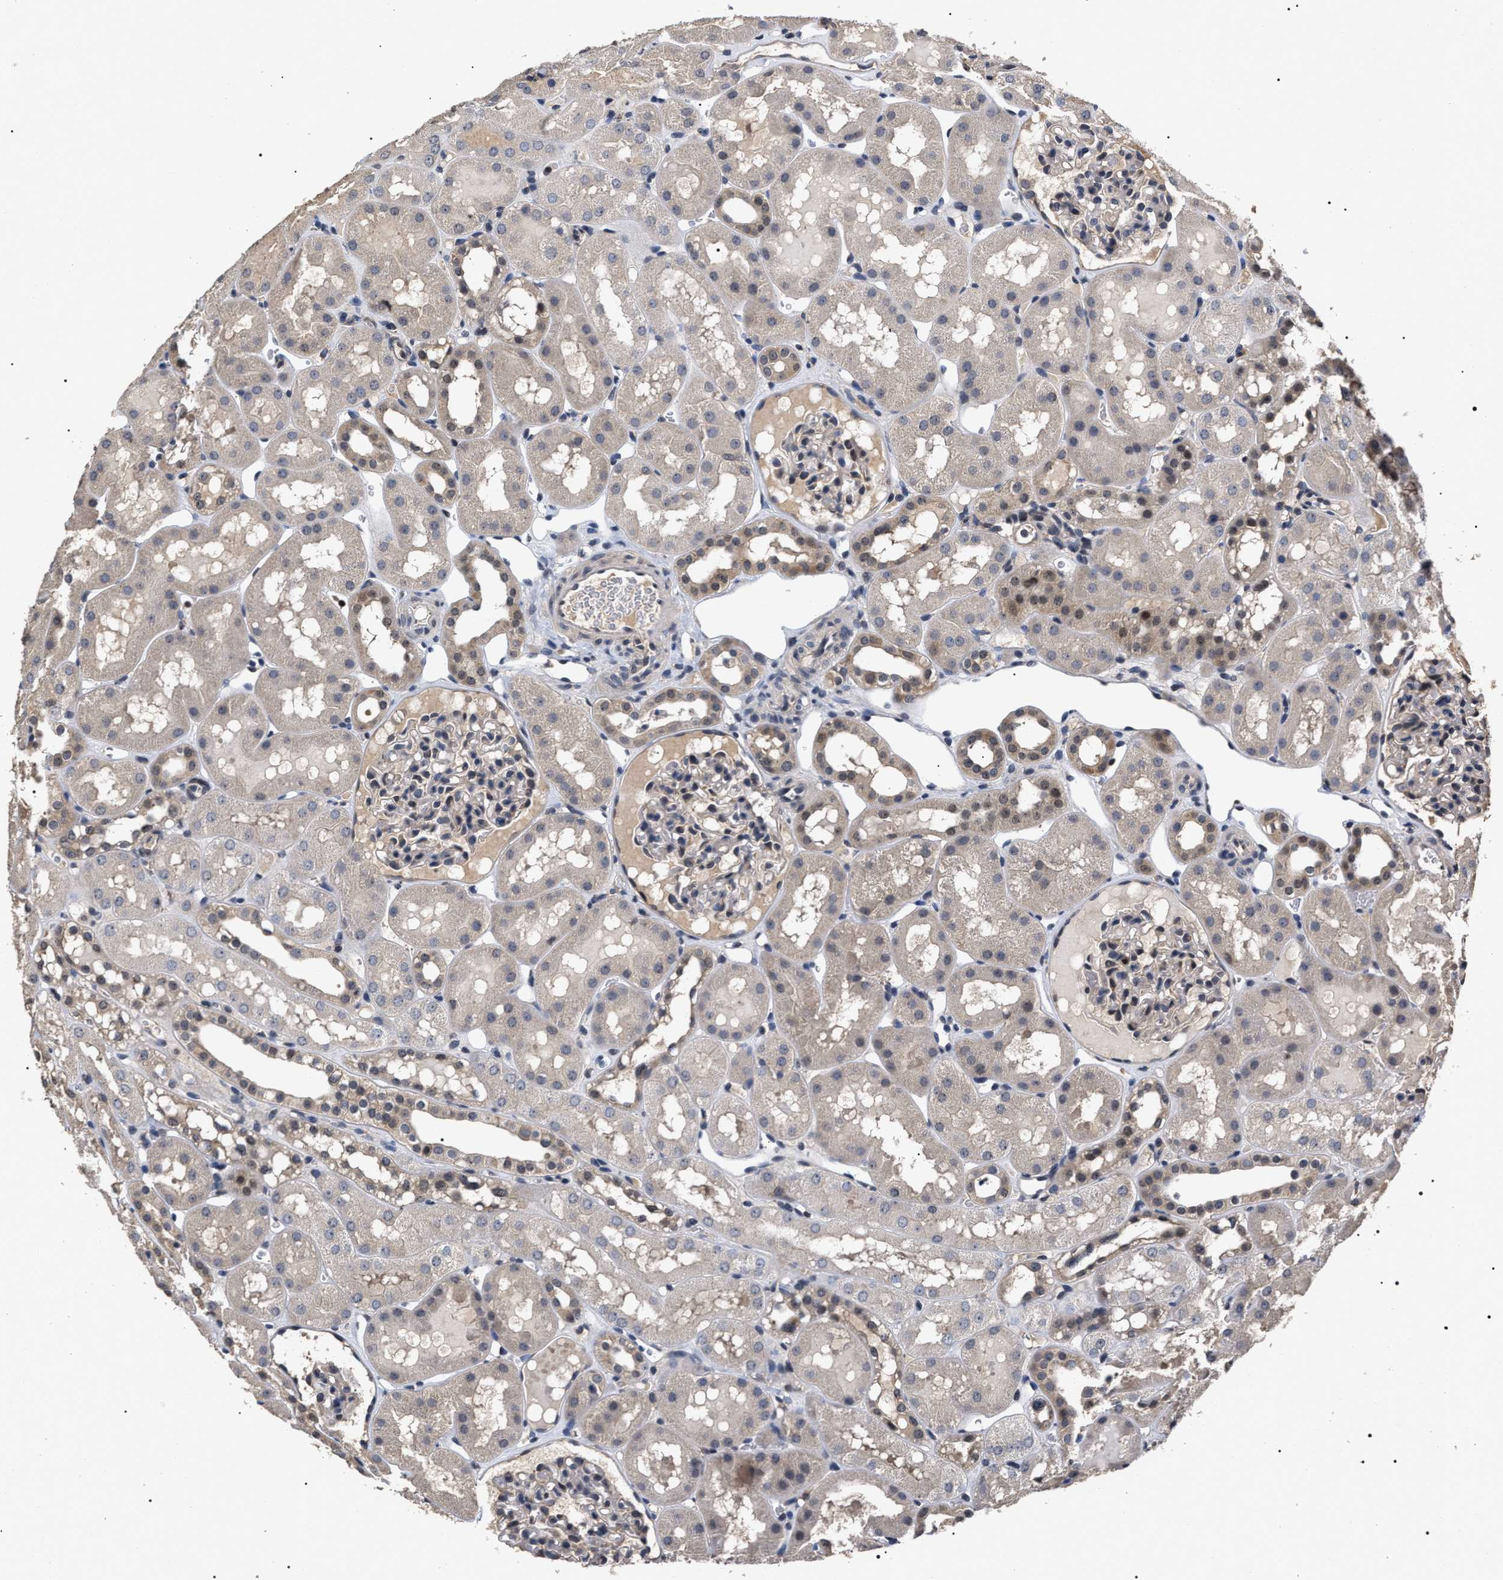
{"staining": {"intensity": "weak", "quantity": "25%-75%", "location": "cytoplasmic/membranous"}, "tissue": "kidney", "cell_type": "Cells in glomeruli", "image_type": "normal", "snomed": [{"axis": "morphology", "description": "Normal tissue, NOS"}, {"axis": "topography", "description": "Kidney"}, {"axis": "topography", "description": "Urinary bladder"}], "caption": "A high-resolution micrograph shows immunohistochemistry staining of benign kidney, which exhibits weak cytoplasmic/membranous positivity in about 25%-75% of cells in glomeruli. The staining was performed using DAB to visualize the protein expression in brown, while the nuclei were stained in blue with hematoxylin (Magnification: 20x).", "gene": "UPF3A", "patient": {"sex": "male", "age": 16}}